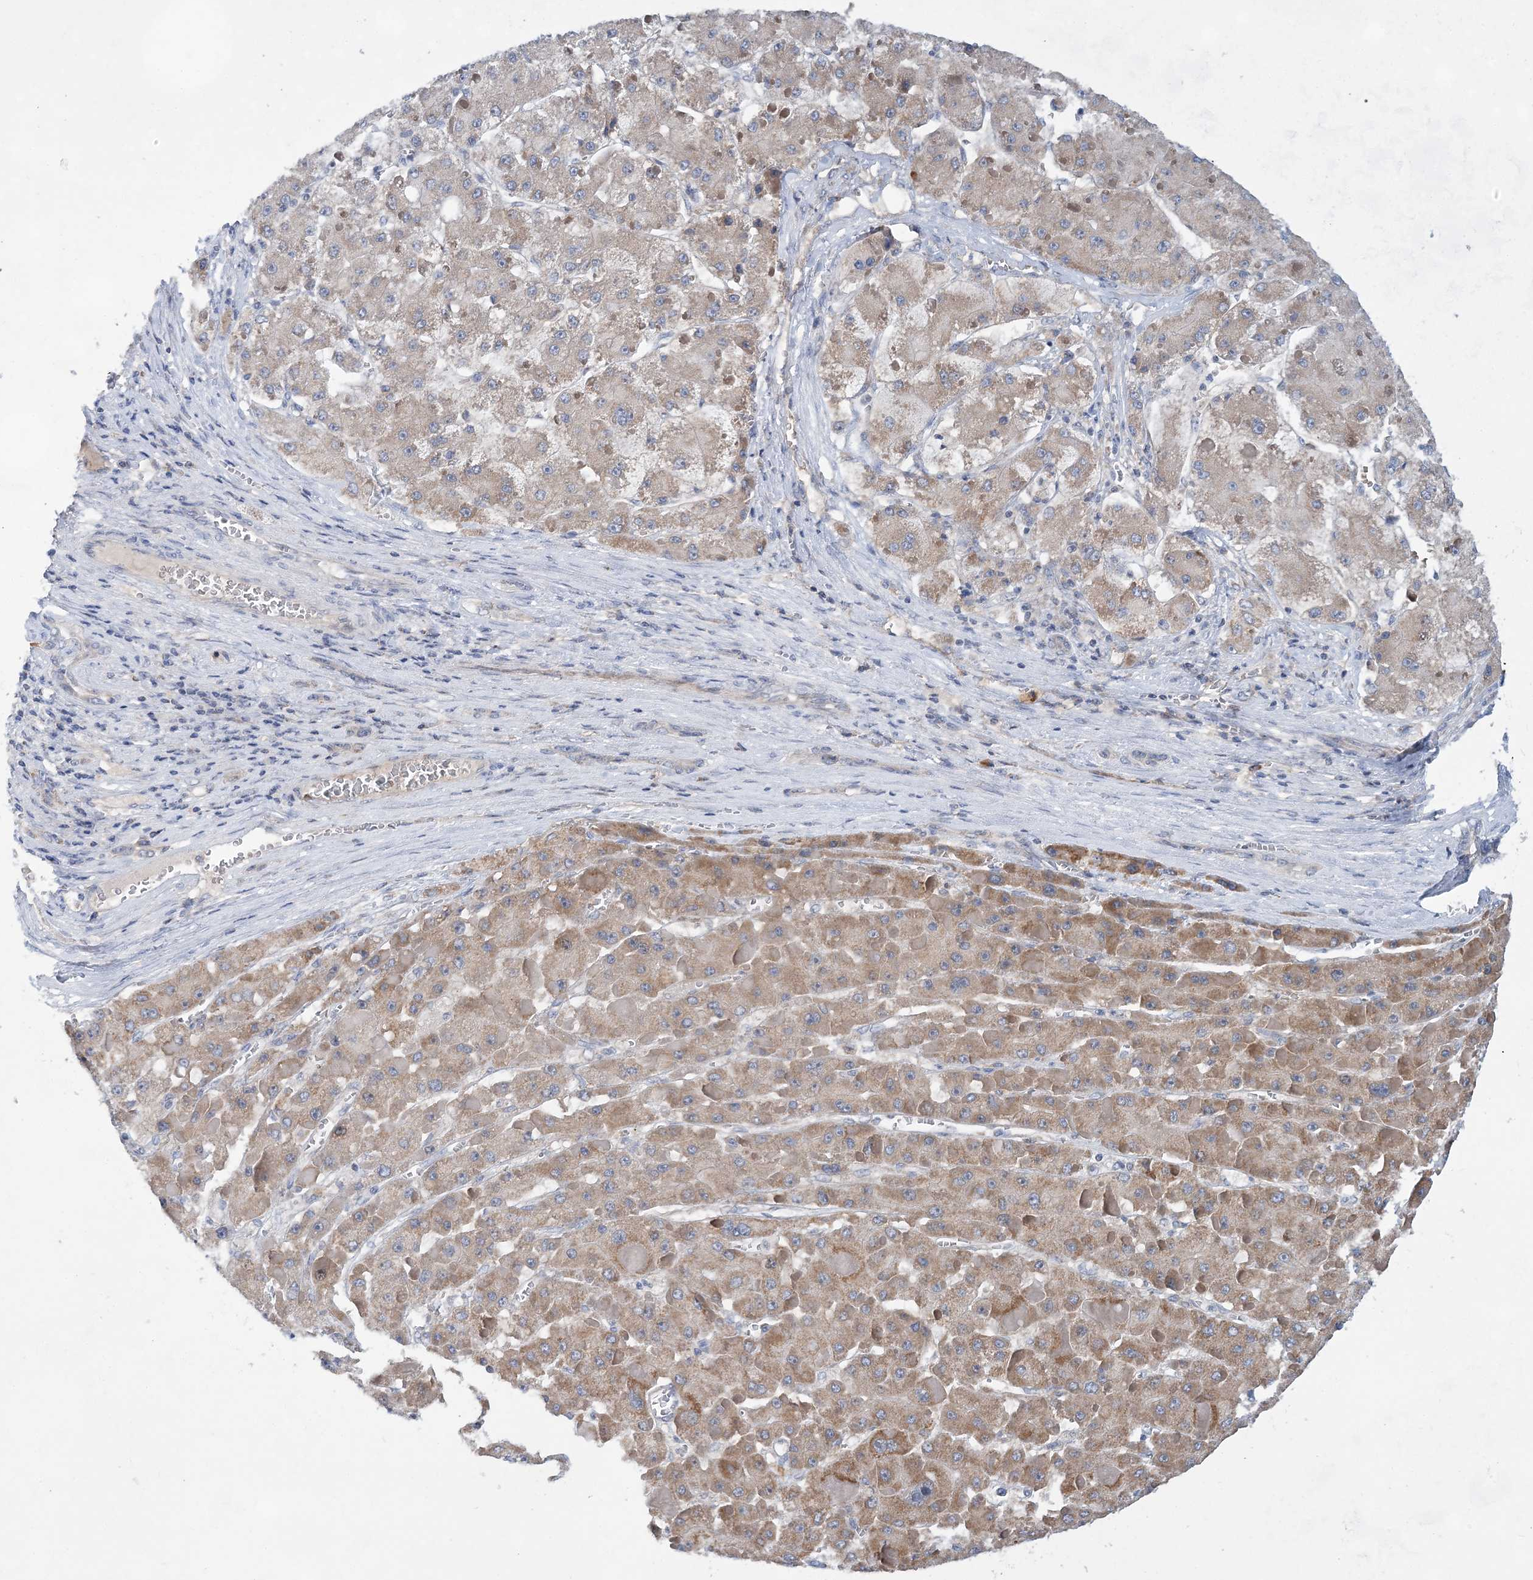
{"staining": {"intensity": "moderate", "quantity": "25%-75%", "location": "cytoplasmic/membranous"}, "tissue": "liver cancer", "cell_type": "Tumor cells", "image_type": "cancer", "snomed": [{"axis": "morphology", "description": "Carcinoma, Hepatocellular, NOS"}, {"axis": "topography", "description": "Liver"}], "caption": "Immunohistochemistry (IHC) (DAB (3,3'-diaminobenzidine)) staining of liver cancer reveals moderate cytoplasmic/membranous protein positivity in about 25%-75% of tumor cells.", "gene": "TRAPPC13", "patient": {"sex": "female", "age": 73}}